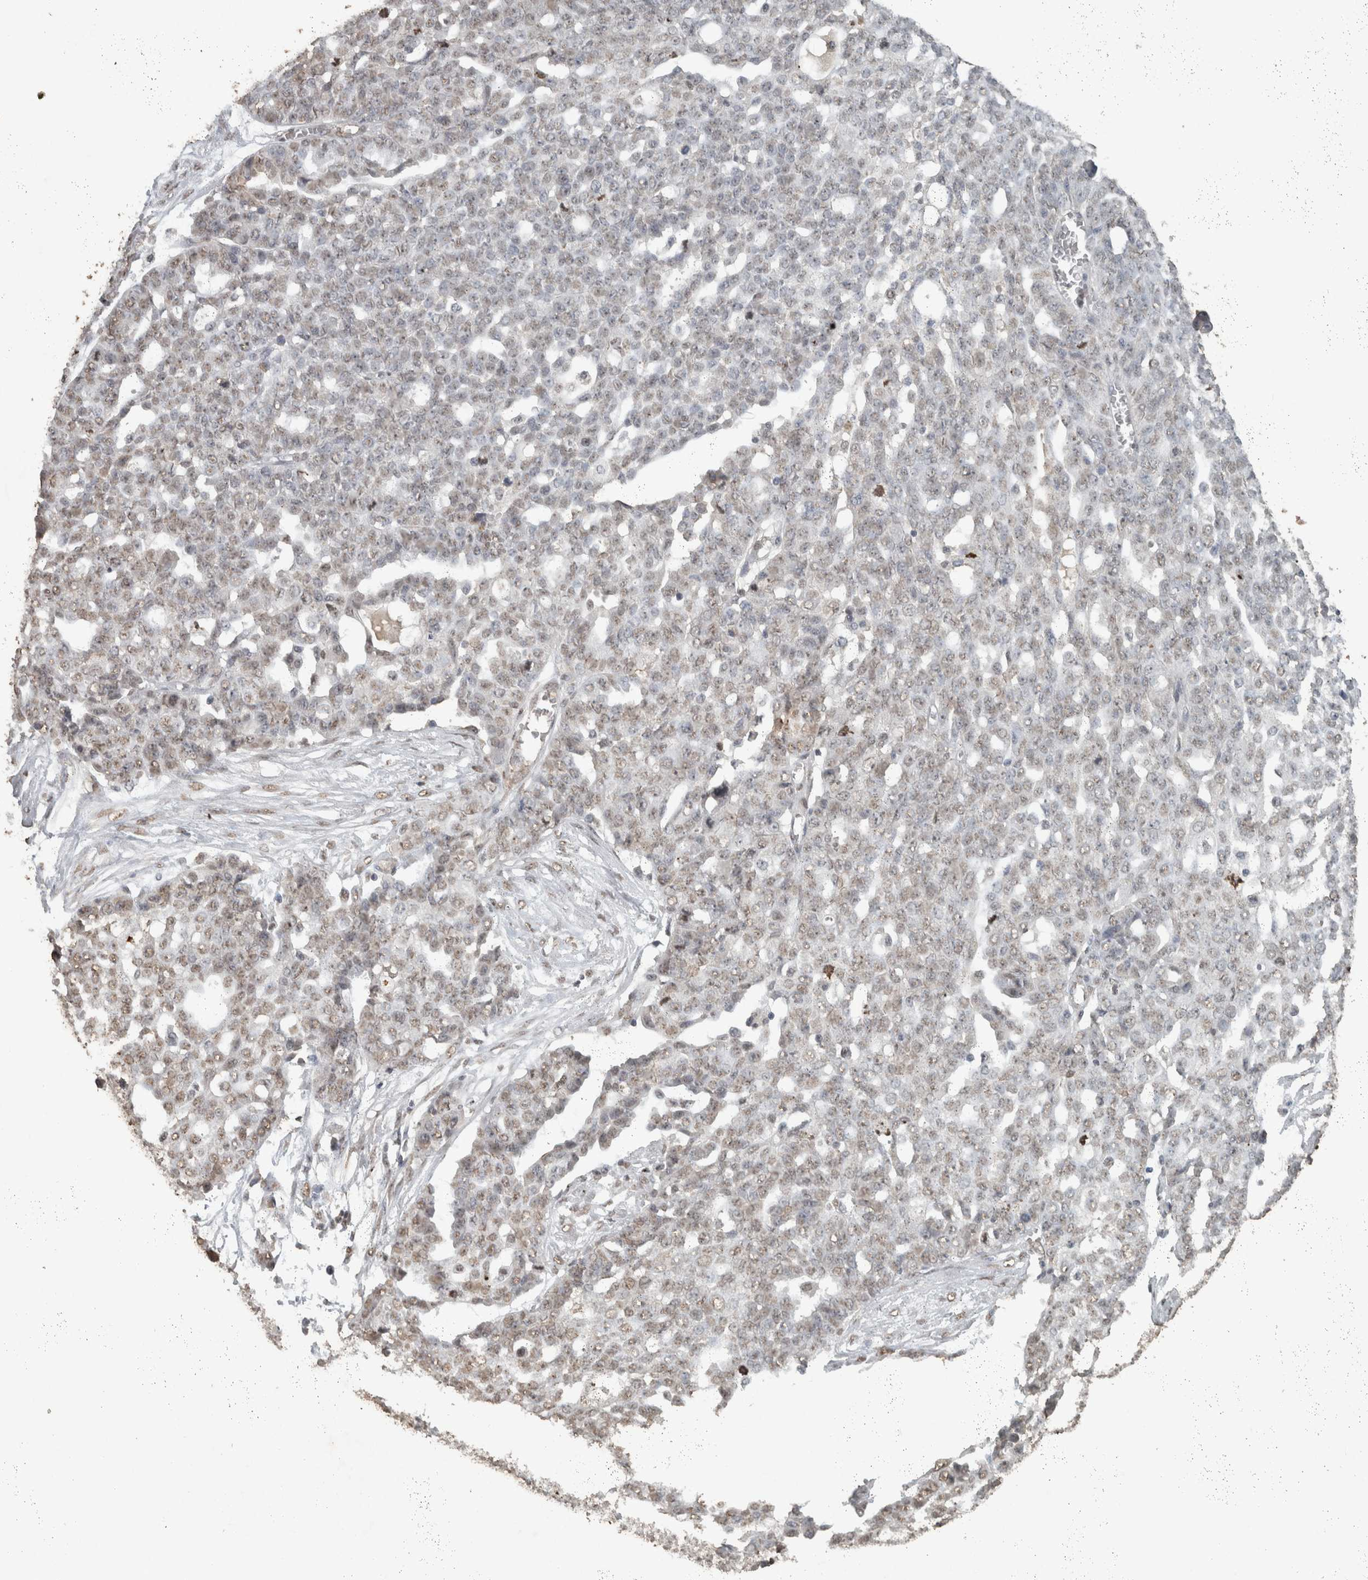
{"staining": {"intensity": "weak", "quantity": ">75%", "location": "nuclear"}, "tissue": "ovarian cancer", "cell_type": "Tumor cells", "image_type": "cancer", "snomed": [{"axis": "morphology", "description": "Cystadenocarcinoma, serous, NOS"}, {"axis": "topography", "description": "Soft tissue"}, {"axis": "topography", "description": "Ovary"}], "caption": "Immunohistochemistry (IHC) (DAB) staining of ovarian cancer reveals weak nuclear protein staining in about >75% of tumor cells.", "gene": "HAND2", "patient": {"sex": "female", "age": 57}}